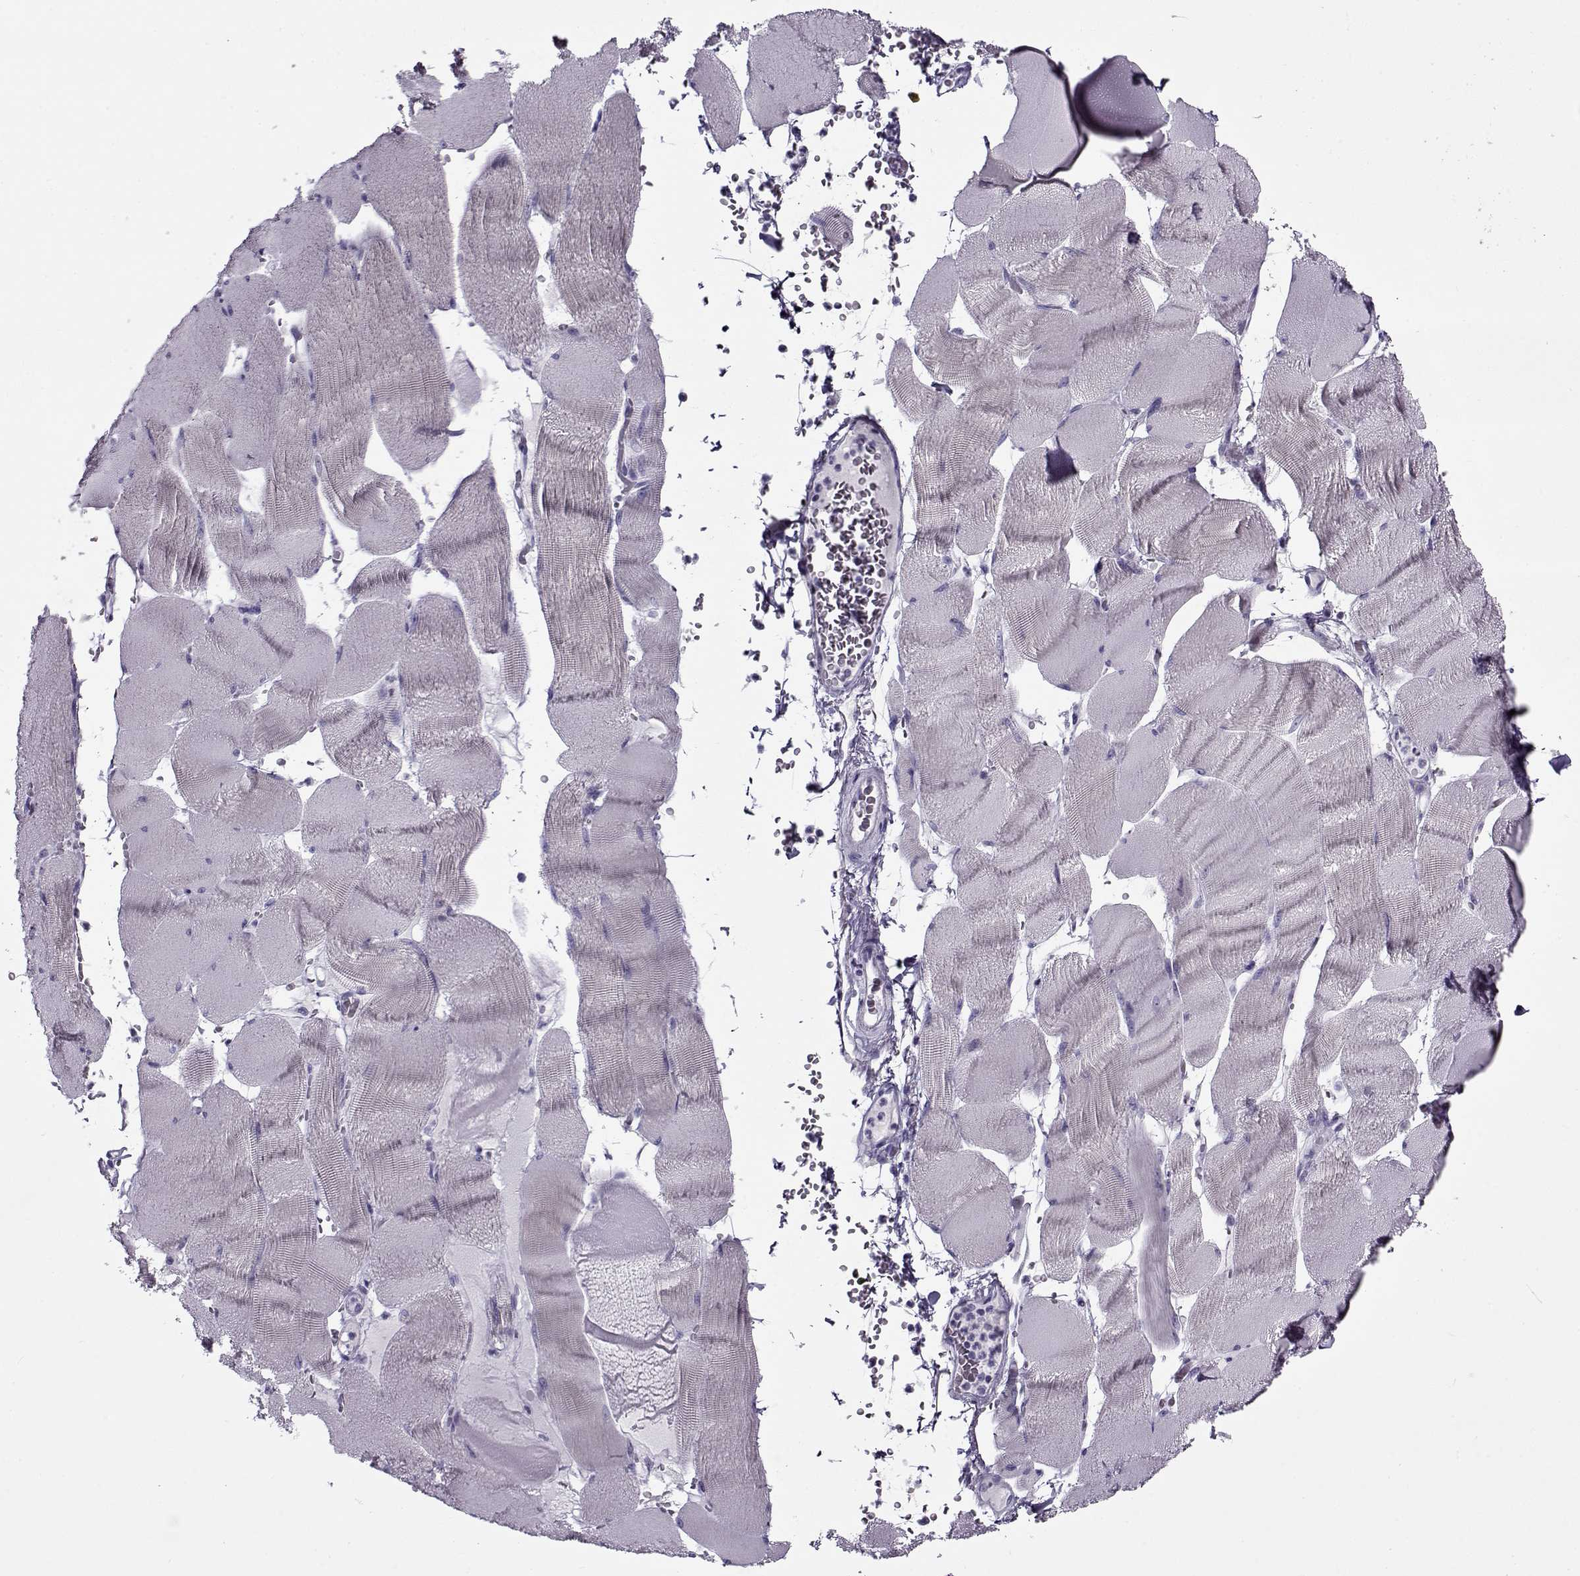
{"staining": {"intensity": "negative", "quantity": "none", "location": "none"}, "tissue": "skeletal muscle", "cell_type": "Myocytes", "image_type": "normal", "snomed": [{"axis": "morphology", "description": "Normal tissue, NOS"}, {"axis": "topography", "description": "Skeletal muscle"}], "caption": "Benign skeletal muscle was stained to show a protein in brown. There is no significant staining in myocytes. (DAB (3,3'-diaminobenzidine) immunohistochemistry, high magnification).", "gene": "GAGE10", "patient": {"sex": "male", "age": 56}}